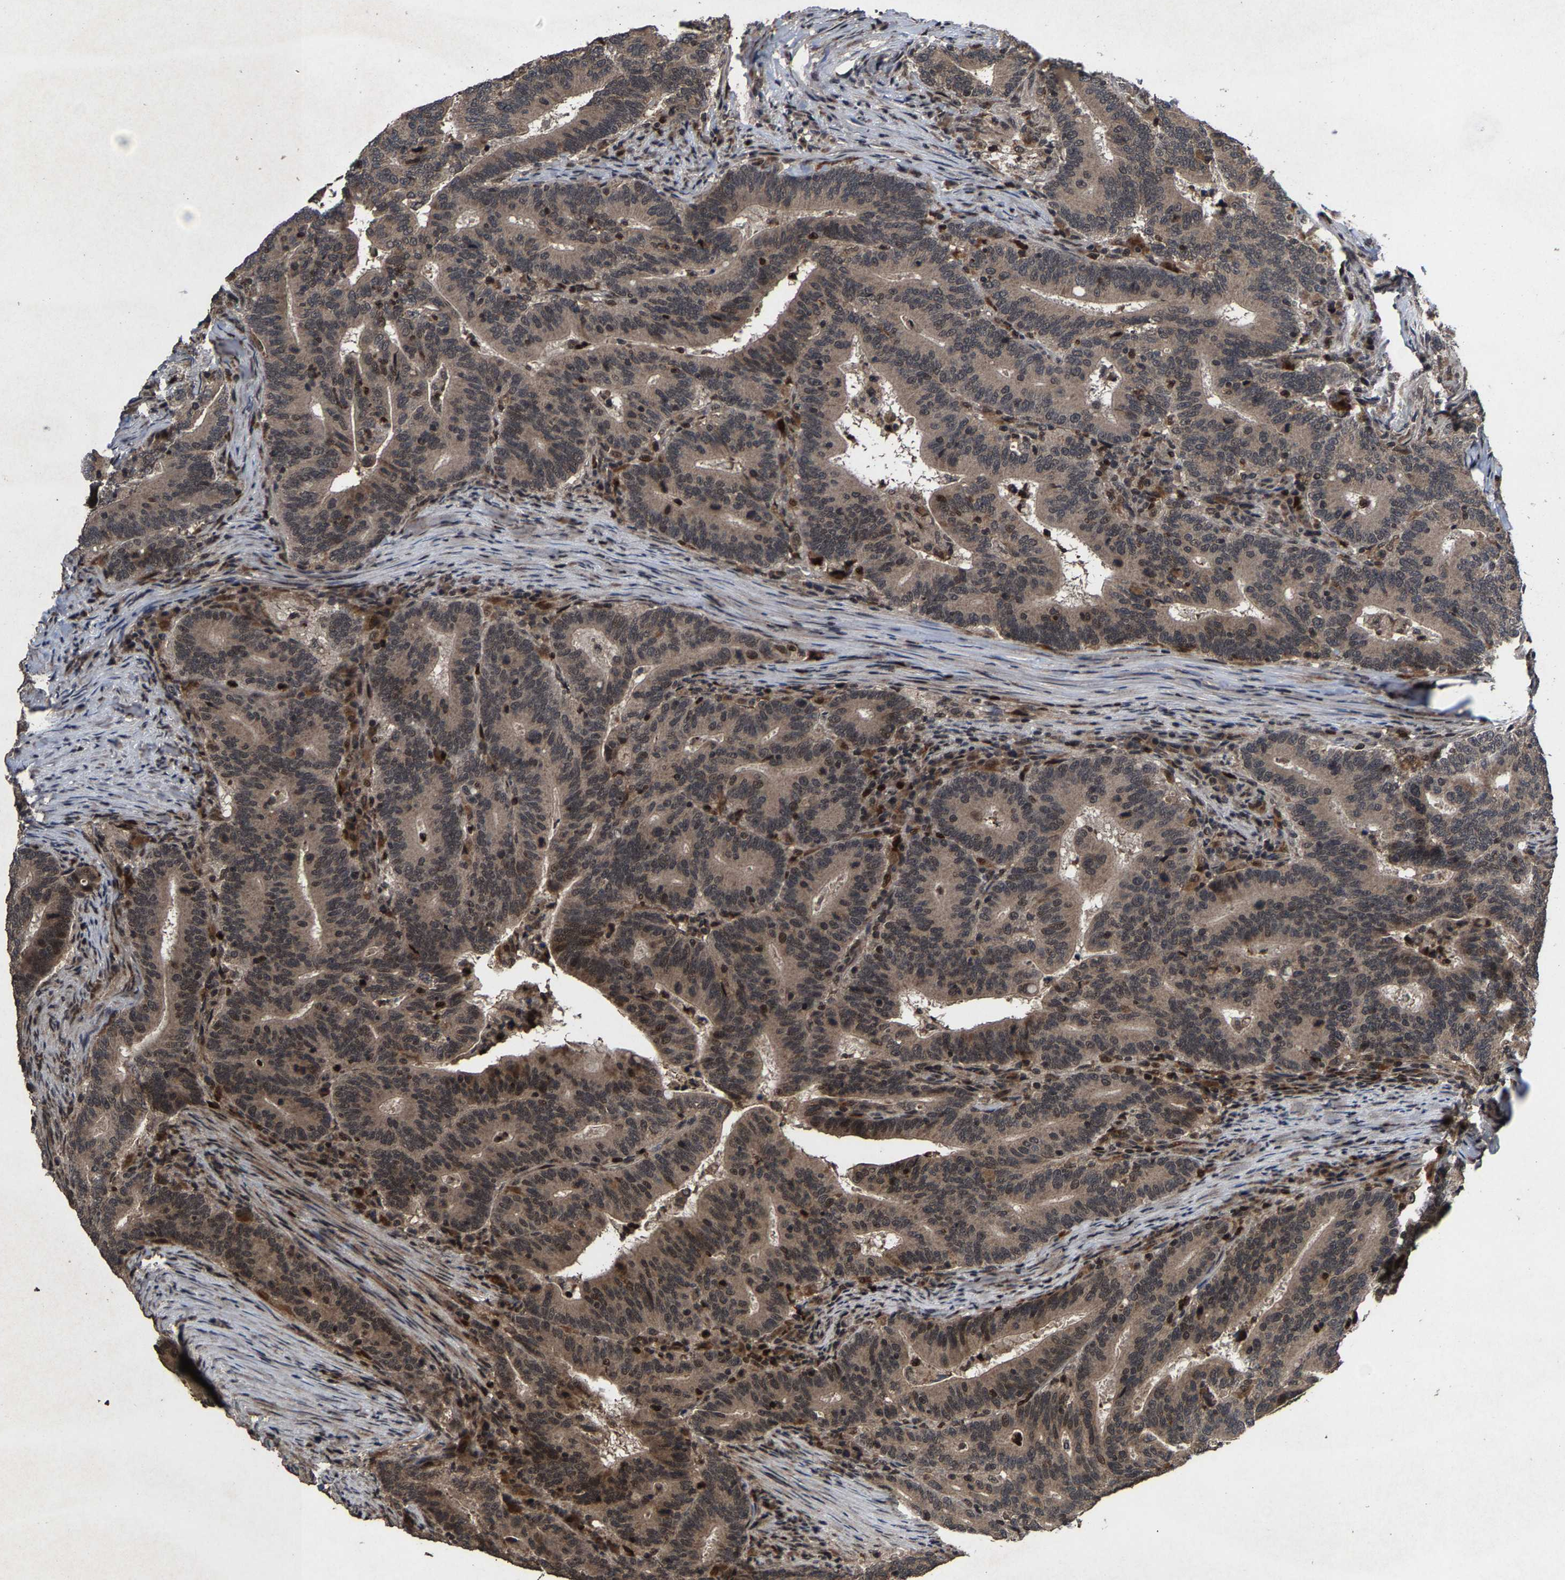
{"staining": {"intensity": "strong", "quantity": ">75%", "location": "cytoplasmic/membranous,nuclear"}, "tissue": "colorectal cancer", "cell_type": "Tumor cells", "image_type": "cancer", "snomed": [{"axis": "morphology", "description": "Adenocarcinoma, NOS"}, {"axis": "topography", "description": "Colon"}], "caption": "Protein staining shows strong cytoplasmic/membranous and nuclear expression in about >75% of tumor cells in colorectal cancer. Using DAB (3,3'-diaminobenzidine) (brown) and hematoxylin (blue) stains, captured at high magnification using brightfield microscopy.", "gene": "HAUS6", "patient": {"sex": "female", "age": 66}}